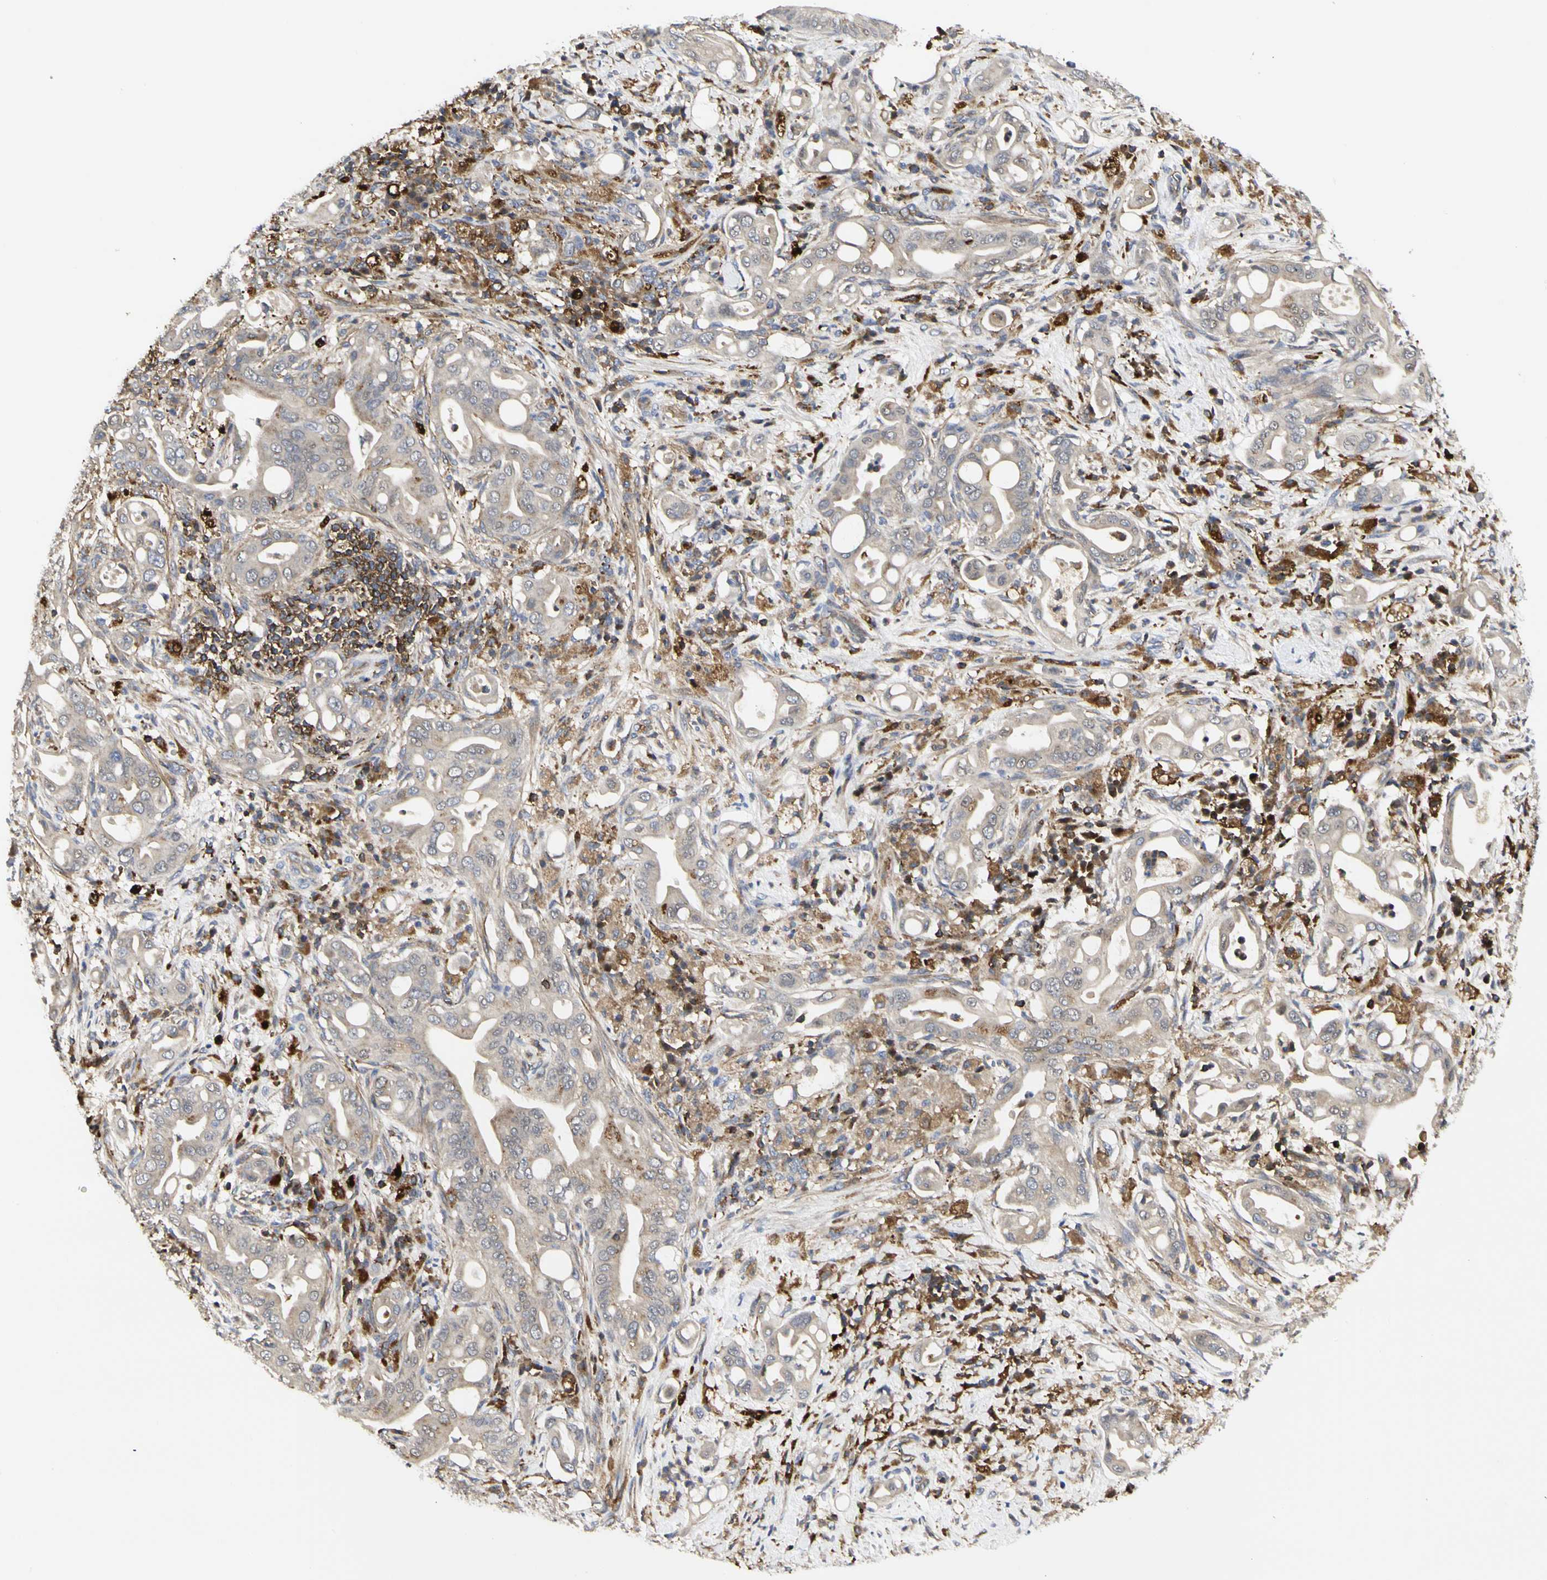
{"staining": {"intensity": "weak", "quantity": ">75%", "location": "cytoplasmic/membranous"}, "tissue": "liver cancer", "cell_type": "Tumor cells", "image_type": "cancer", "snomed": [{"axis": "morphology", "description": "Cholangiocarcinoma"}, {"axis": "topography", "description": "Liver"}], "caption": "Liver cancer (cholangiocarcinoma) stained for a protein reveals weak cytoplasmic/membranous positivity in tumor cells.", "gene": "NAPG", "patient": {"sex": "female", "age": 68}}